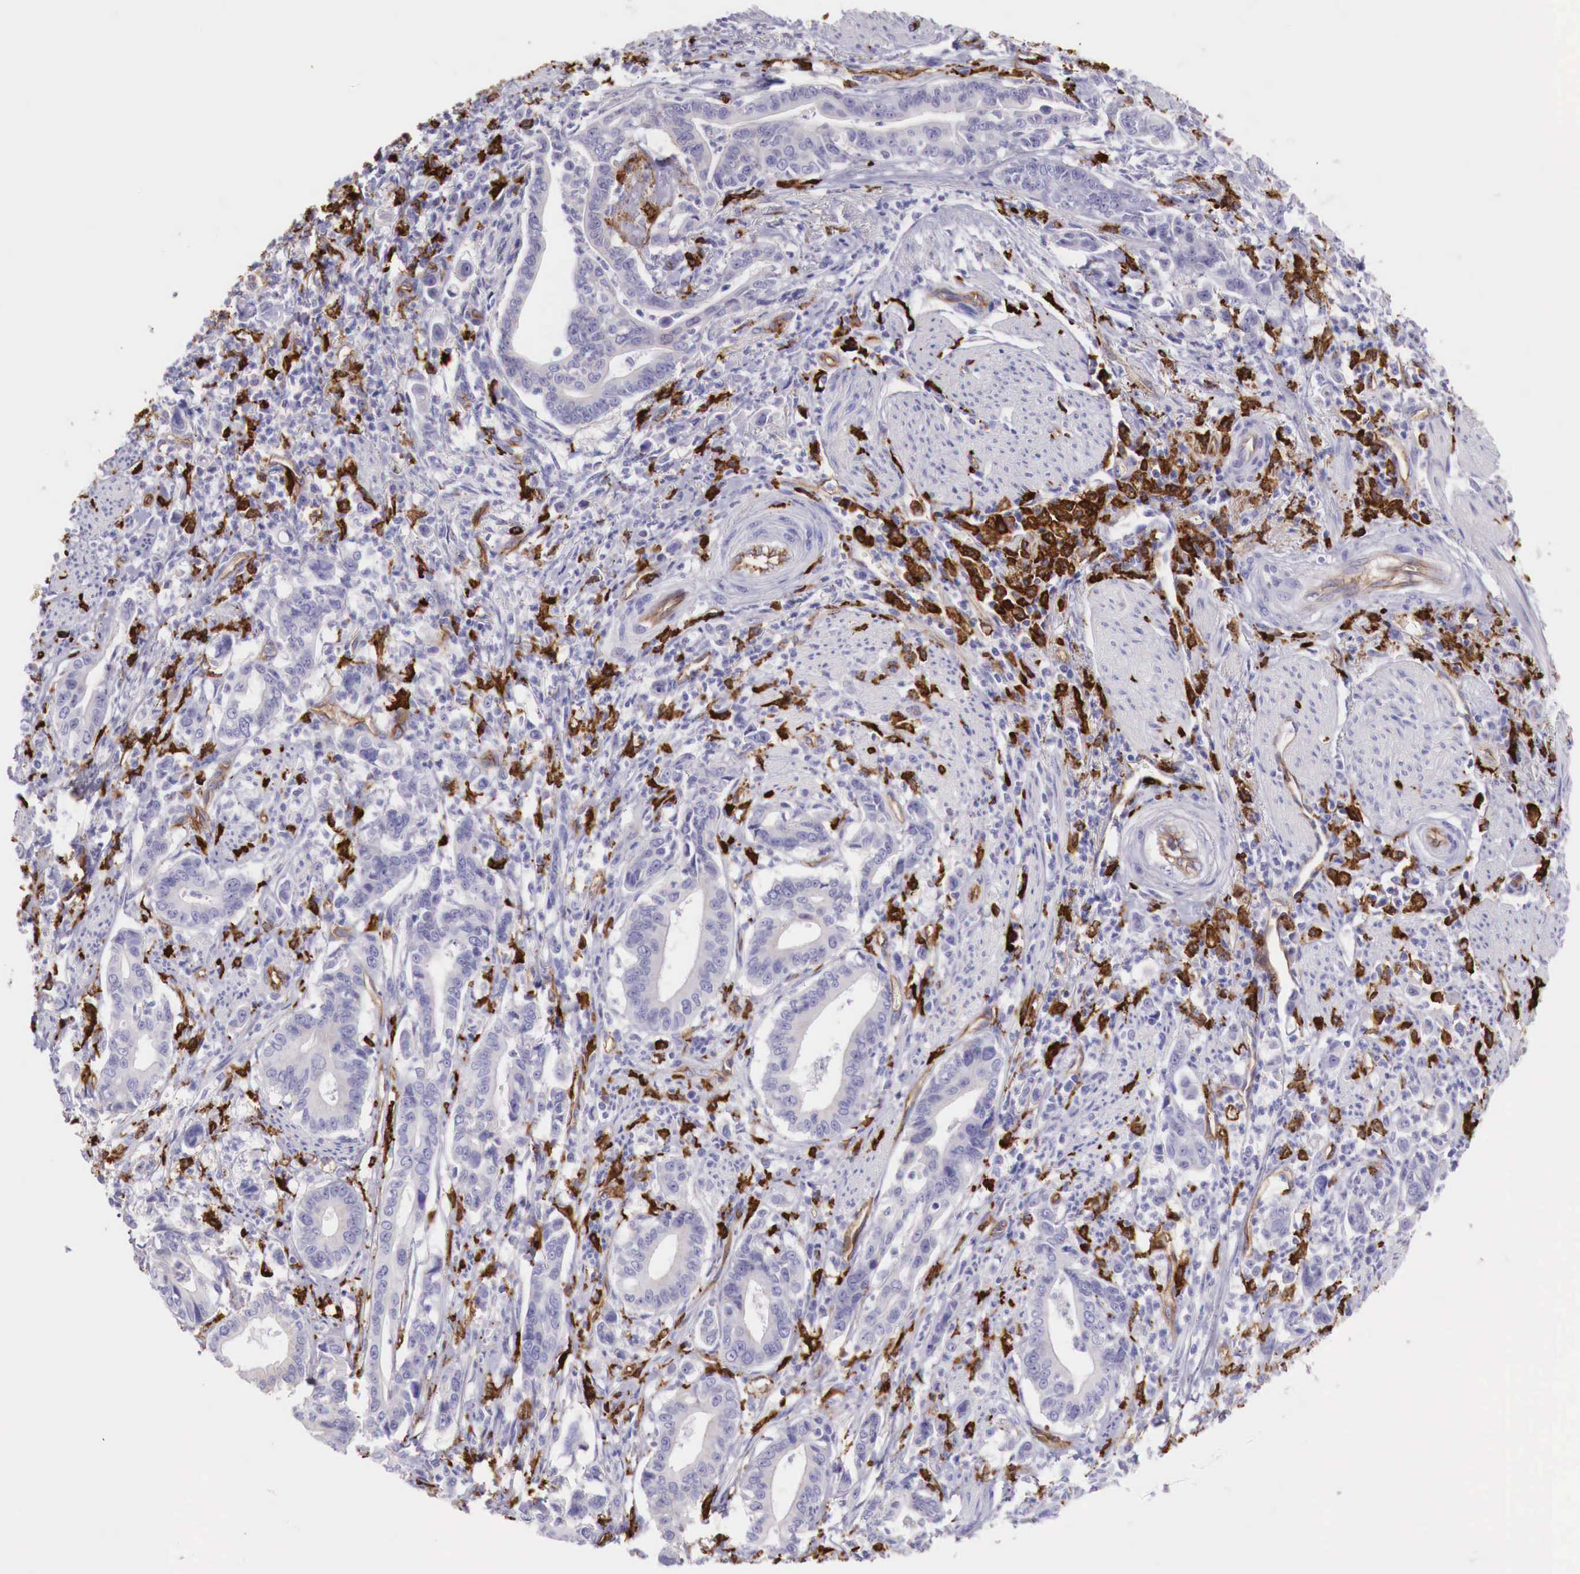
{"staining": {"intensity": "negative", "quantity": "none", "location": "none"}, "tissue": "stomach cancer", "cell_type": "Tumor cells", "image_type": "cancer", "snomed": [{"axis": "morphology", "description": "Adenocarcinoma, NOS"}, {"axis": "topography", "description": "Stomach"}], "caption": "IHC of human stomach cancer (adenocarcinoma) reveals no staining in tumor cells.", "gene": "MSR1", "patient": {"sex": "female", "age": 76}}